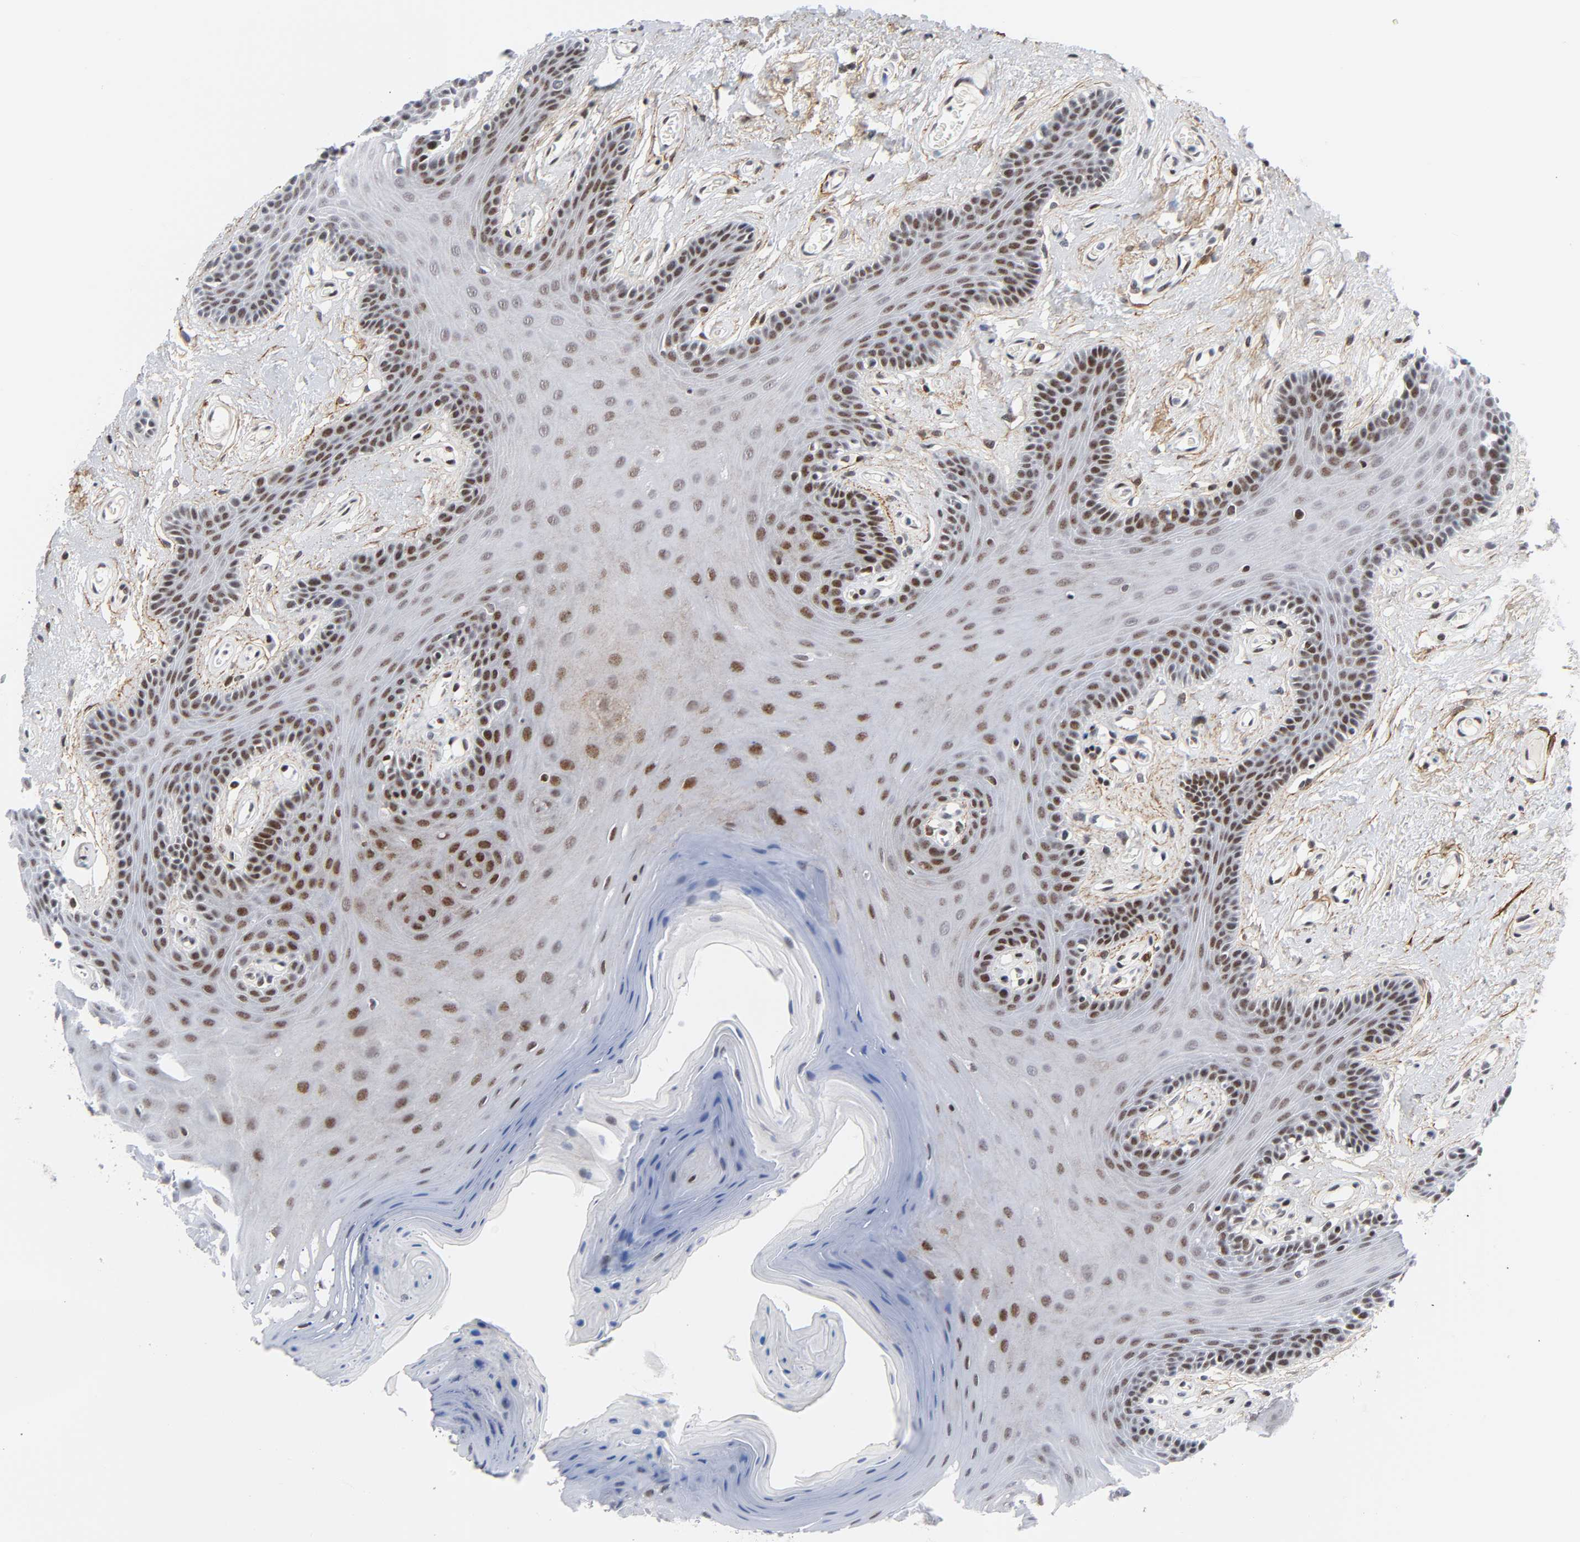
{"staining": {"intensity": "moderate", "quantity": "<25%", "location": "nuclear"}, "tissue": "oral mucosa", "cell_type": "Squamous epithelial cells", "image_type": "normal", "snomed": [{"axis": "morphology", "description": "Normal tissue, NOS"}, {"axis": "morphology", "description": "Squamous cell carcinoma, NOS"}, {"axis": "topography", "description": "Skeletal muscle"}, {"axis": "topography", "description": "Oral tissue"}, {"axis": "topography", "description": "Head-Neck"}], "caption": "Immunohistochemical staining of normal human oral mucosa displays moderate nuclear protein positivity in about <25% of squamous epithelial cells. The staining is performed using DAB brown chromogen to label protein expression. The nuclei are counter-stained blue using hematoxylin.", "gene": "DIDO1", "patient": {"sex": "male", "age": 71}}